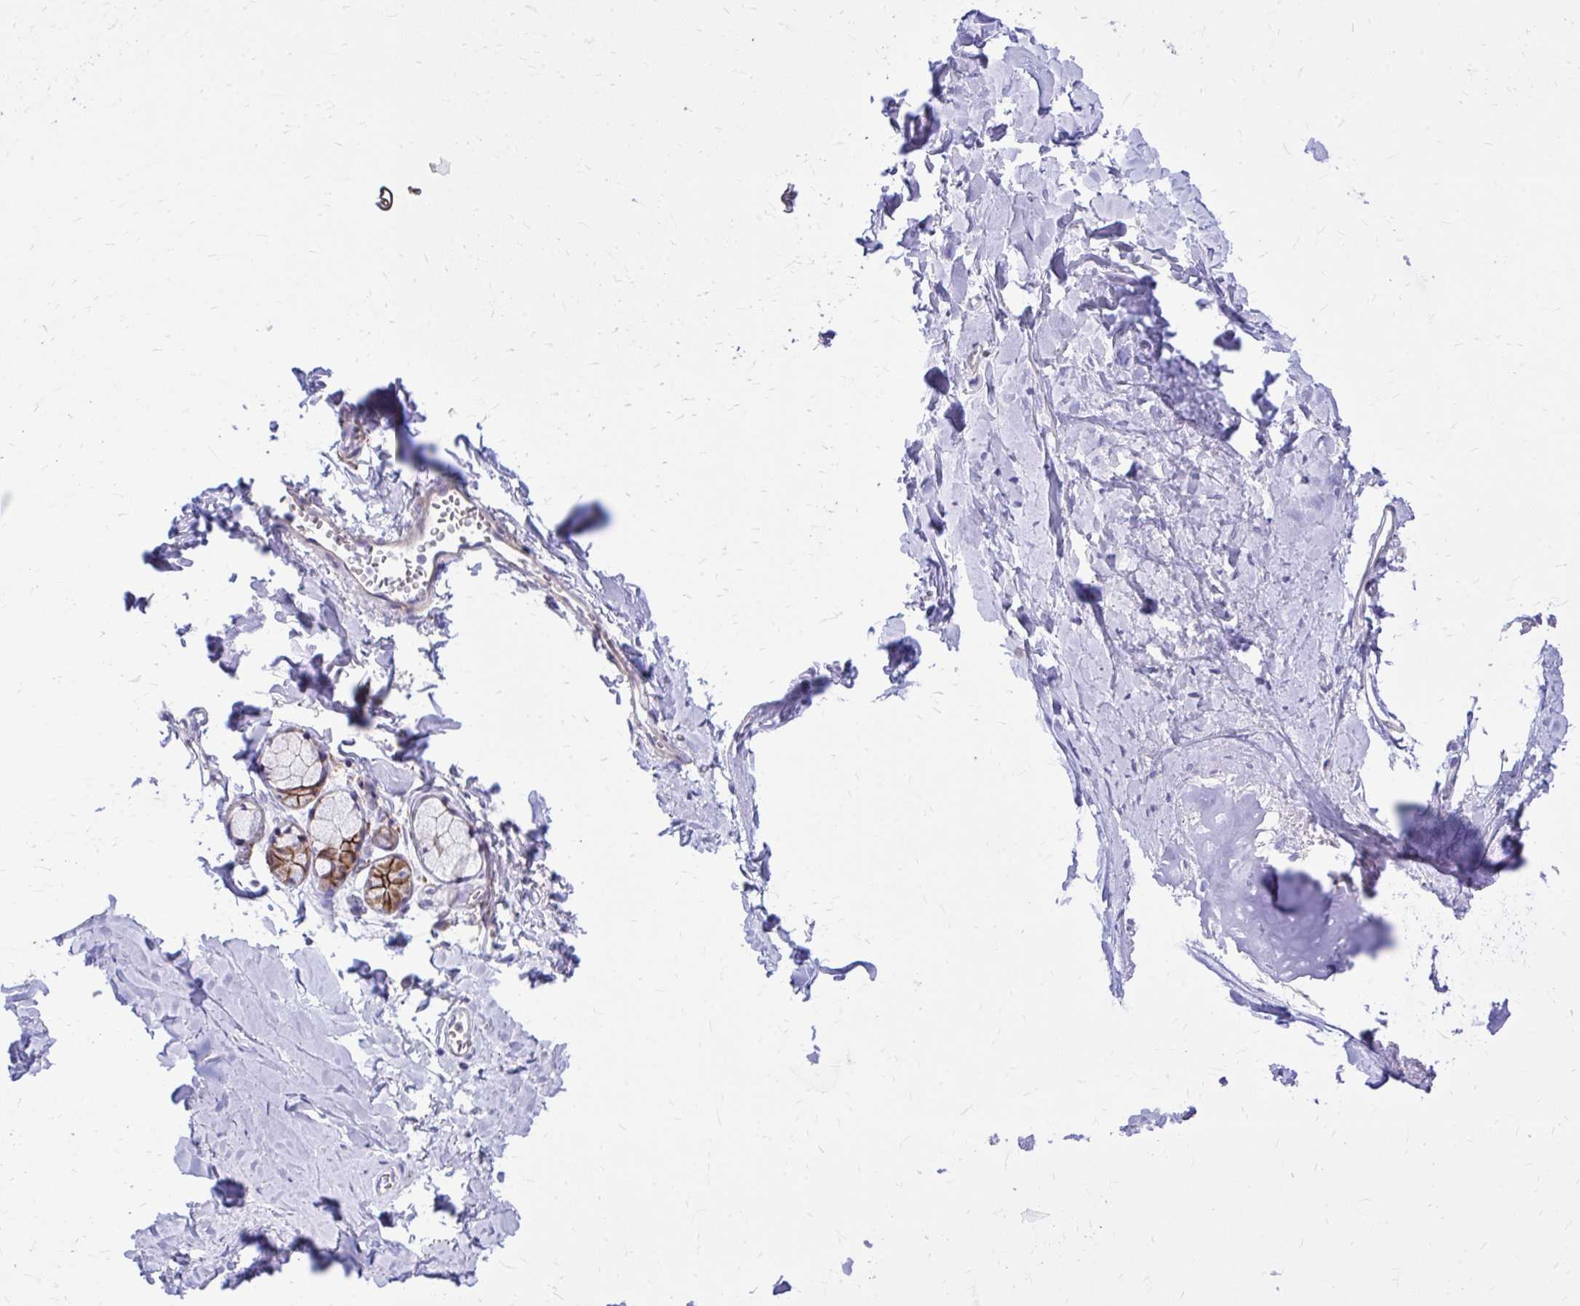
{"staining": {"intensity": "negative", "quantity": "none", "location": "none"}, "tissue": "adipose tissue", "cell_type": "Adipocytes", "image_type": "normal", "snomed": [{"axis": "morphology", "description": "Normal tissue, NOS"}, {"axis": "morphology", "description": "Degeneration, NOS"}, {"axis": "topography", "description": "Cartilage tissue"}, {"axis": "topography", "description": "Lung"}], "caption": "An image of adipose tissue stained for a protein exhibits no brown staining in adipocytes.", "gene": "EPB41L1", "patient": {"sex": "female", "age": 61}}